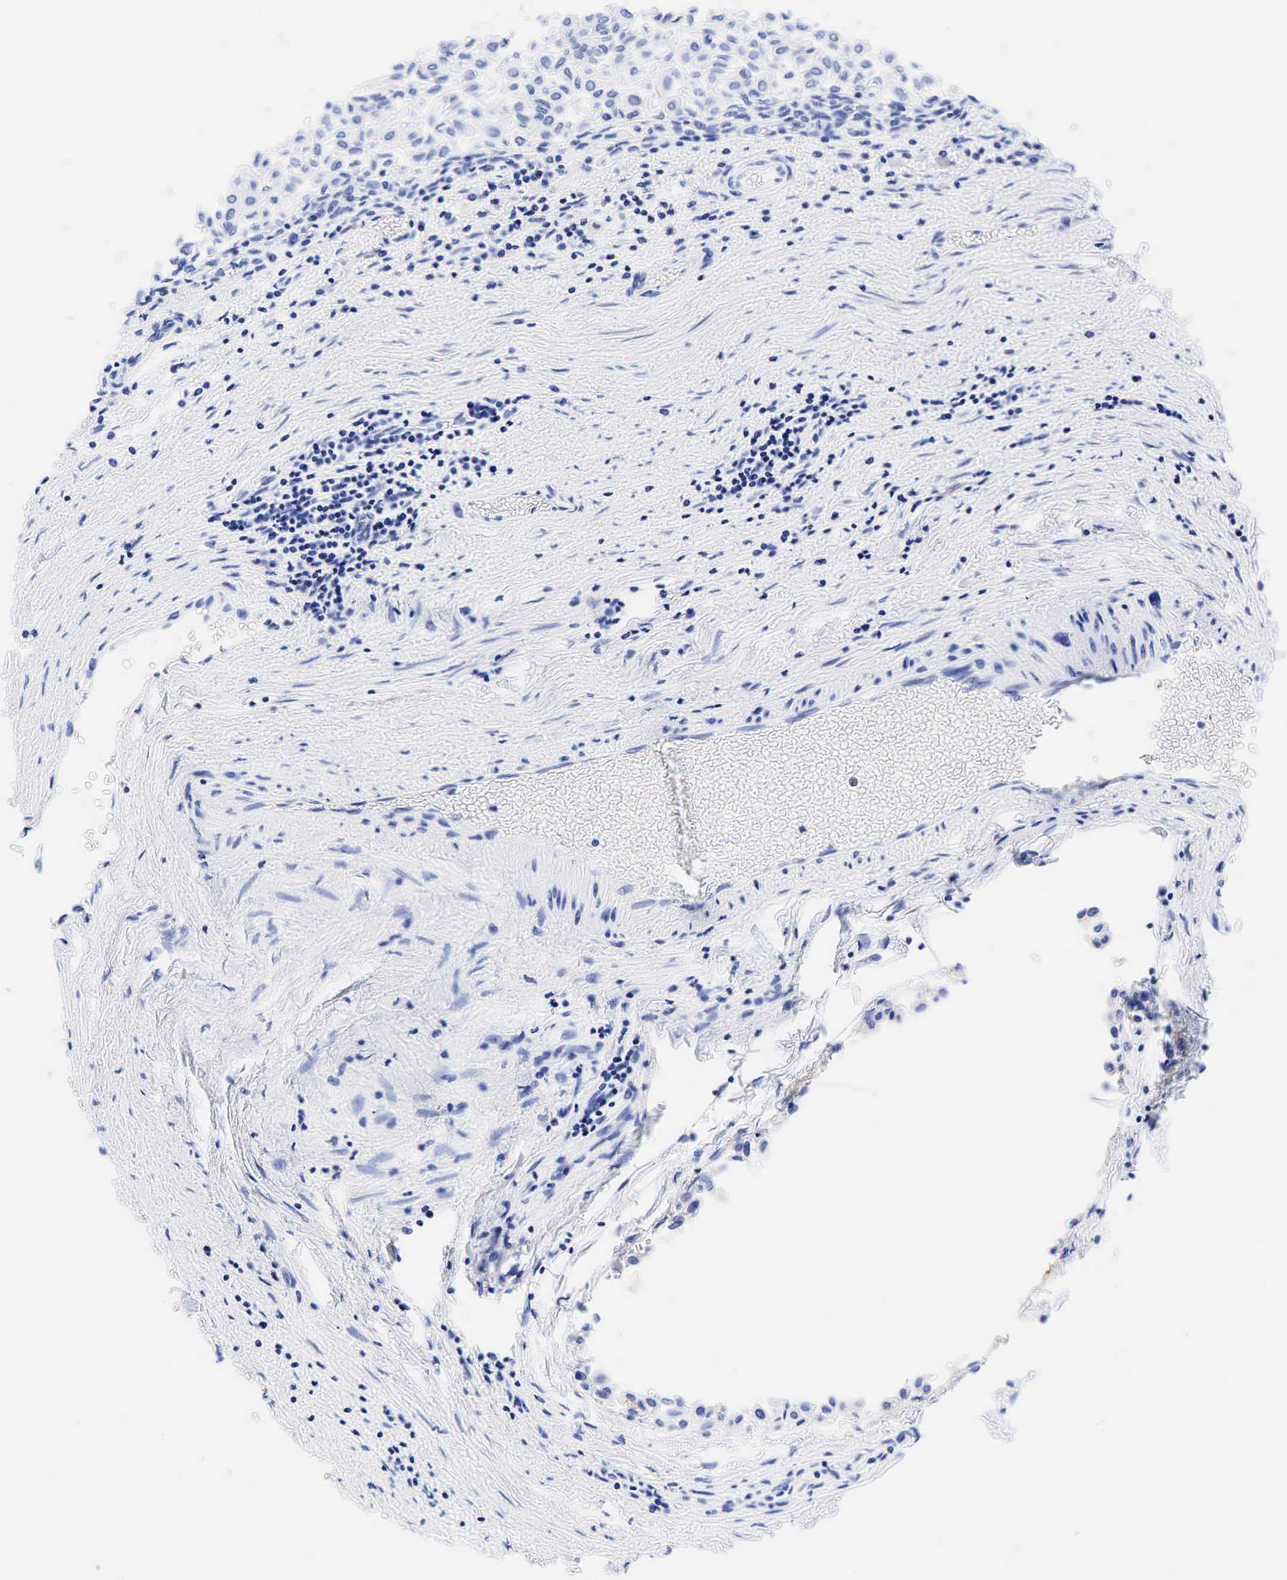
{"staining": {"intensity": "negative", "quantity": "none", "location": "none"}, "tissue": "urothelial cancer", "cell_type": "Tumor cells", "image_type": "cancer", "snomed": [{"axis": "morphology", "description": "Urothelial carcinoma, Low grade"}, {"axis": "topography", "description": "Urinary bladder"}], "caption": "This is an immunohistochemistry (IHC) image of low-grade urothelial carcinoma. There is no staining in tumor cells.", "gene": "CHGA", "patient": {"sex": "male", "age": 64}}